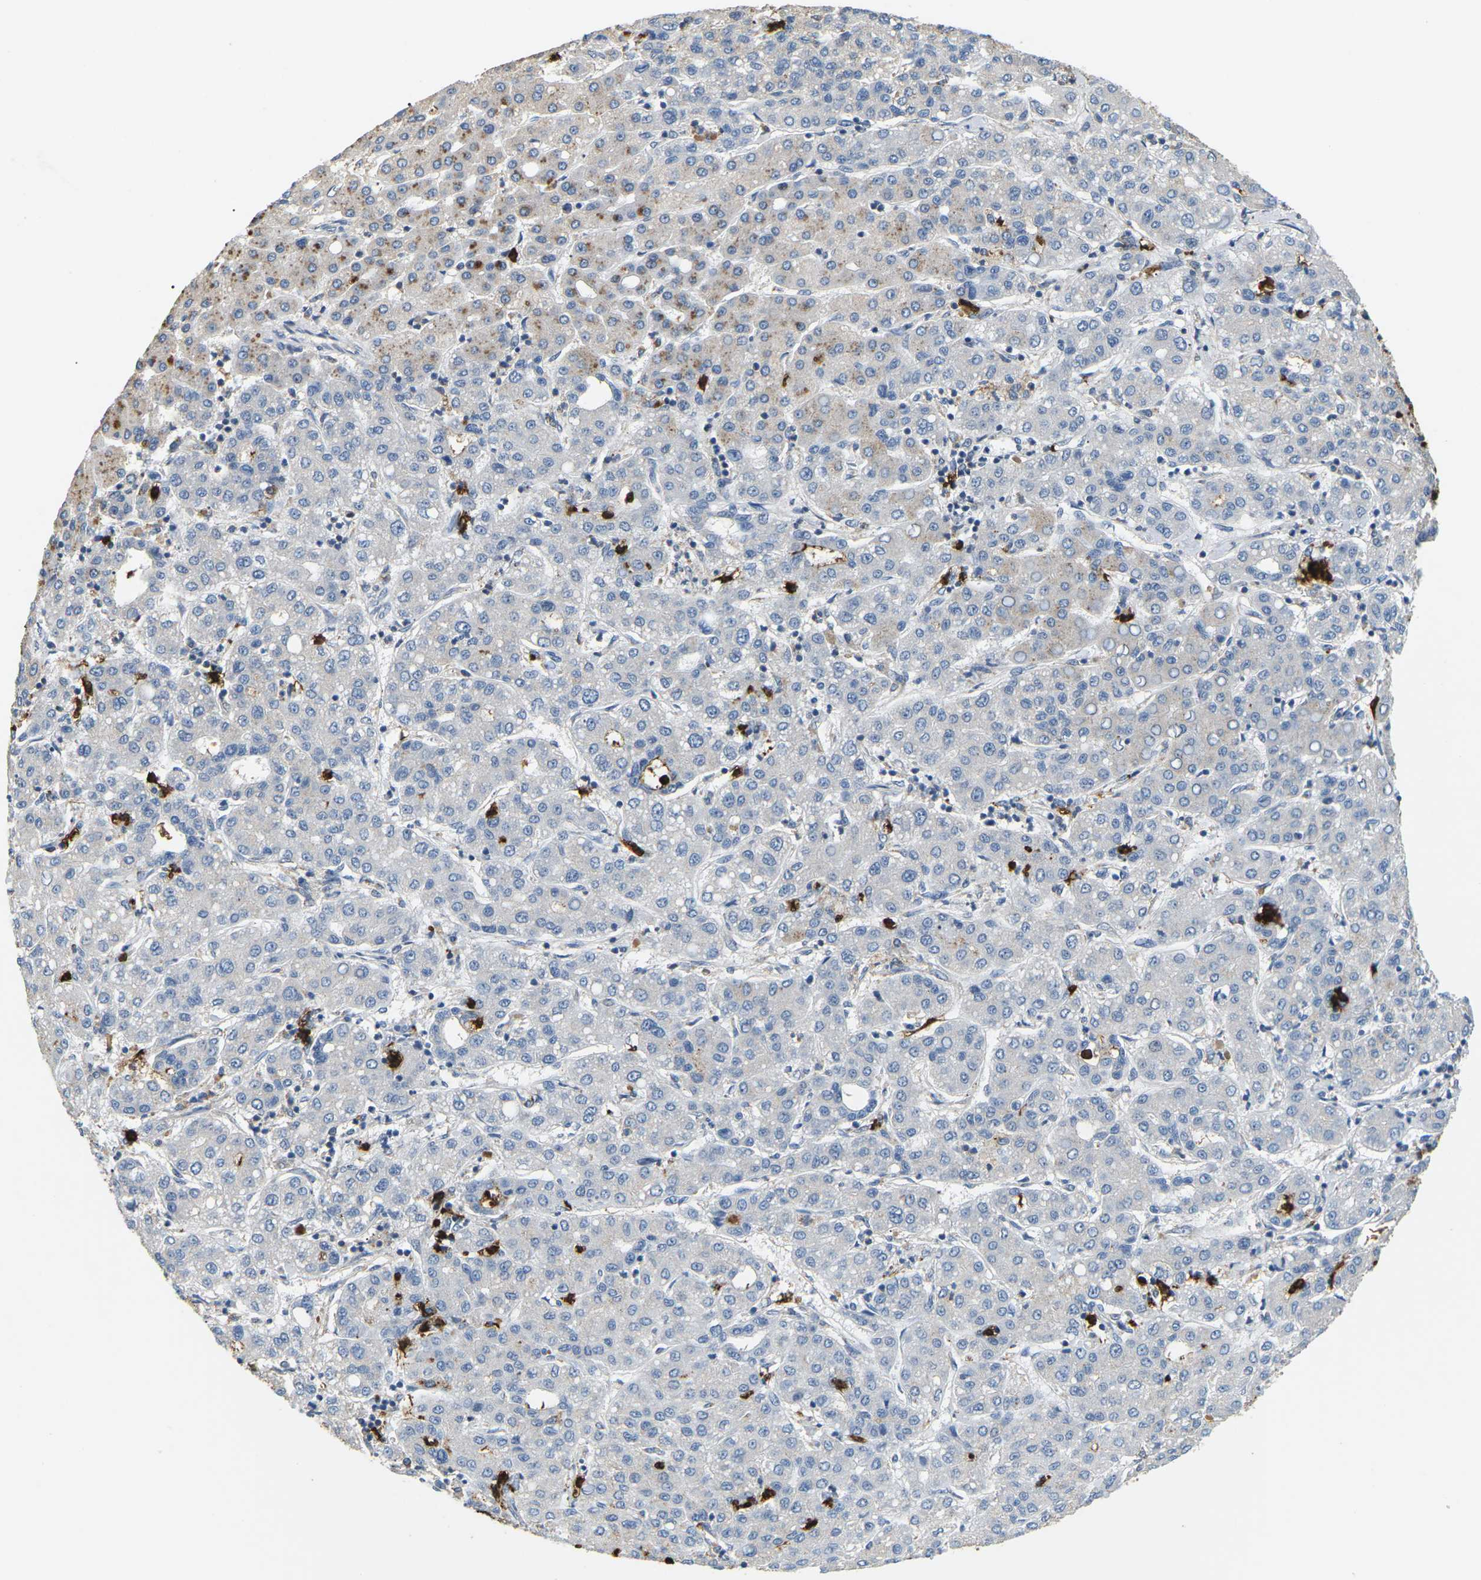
{"staining": {"intensity": "negative", "quantity": "none", "location": "none"}, "tissue": "liver cancer", "cell_type": "Tumor cells", "image_type": "cancer", "snomed": [{"axis": "morphology", "description": "Carcinoma, Hepatocellular, NOS"}, {"axis": "topography", "description": "Liver"}], "caption": "Immunohistochemical staining of hepatocellular carcinoma (liver) reveals no significant staining in tumor cells.", "gene": "ADM", "patient": {"sex": "male", "age": 65}}